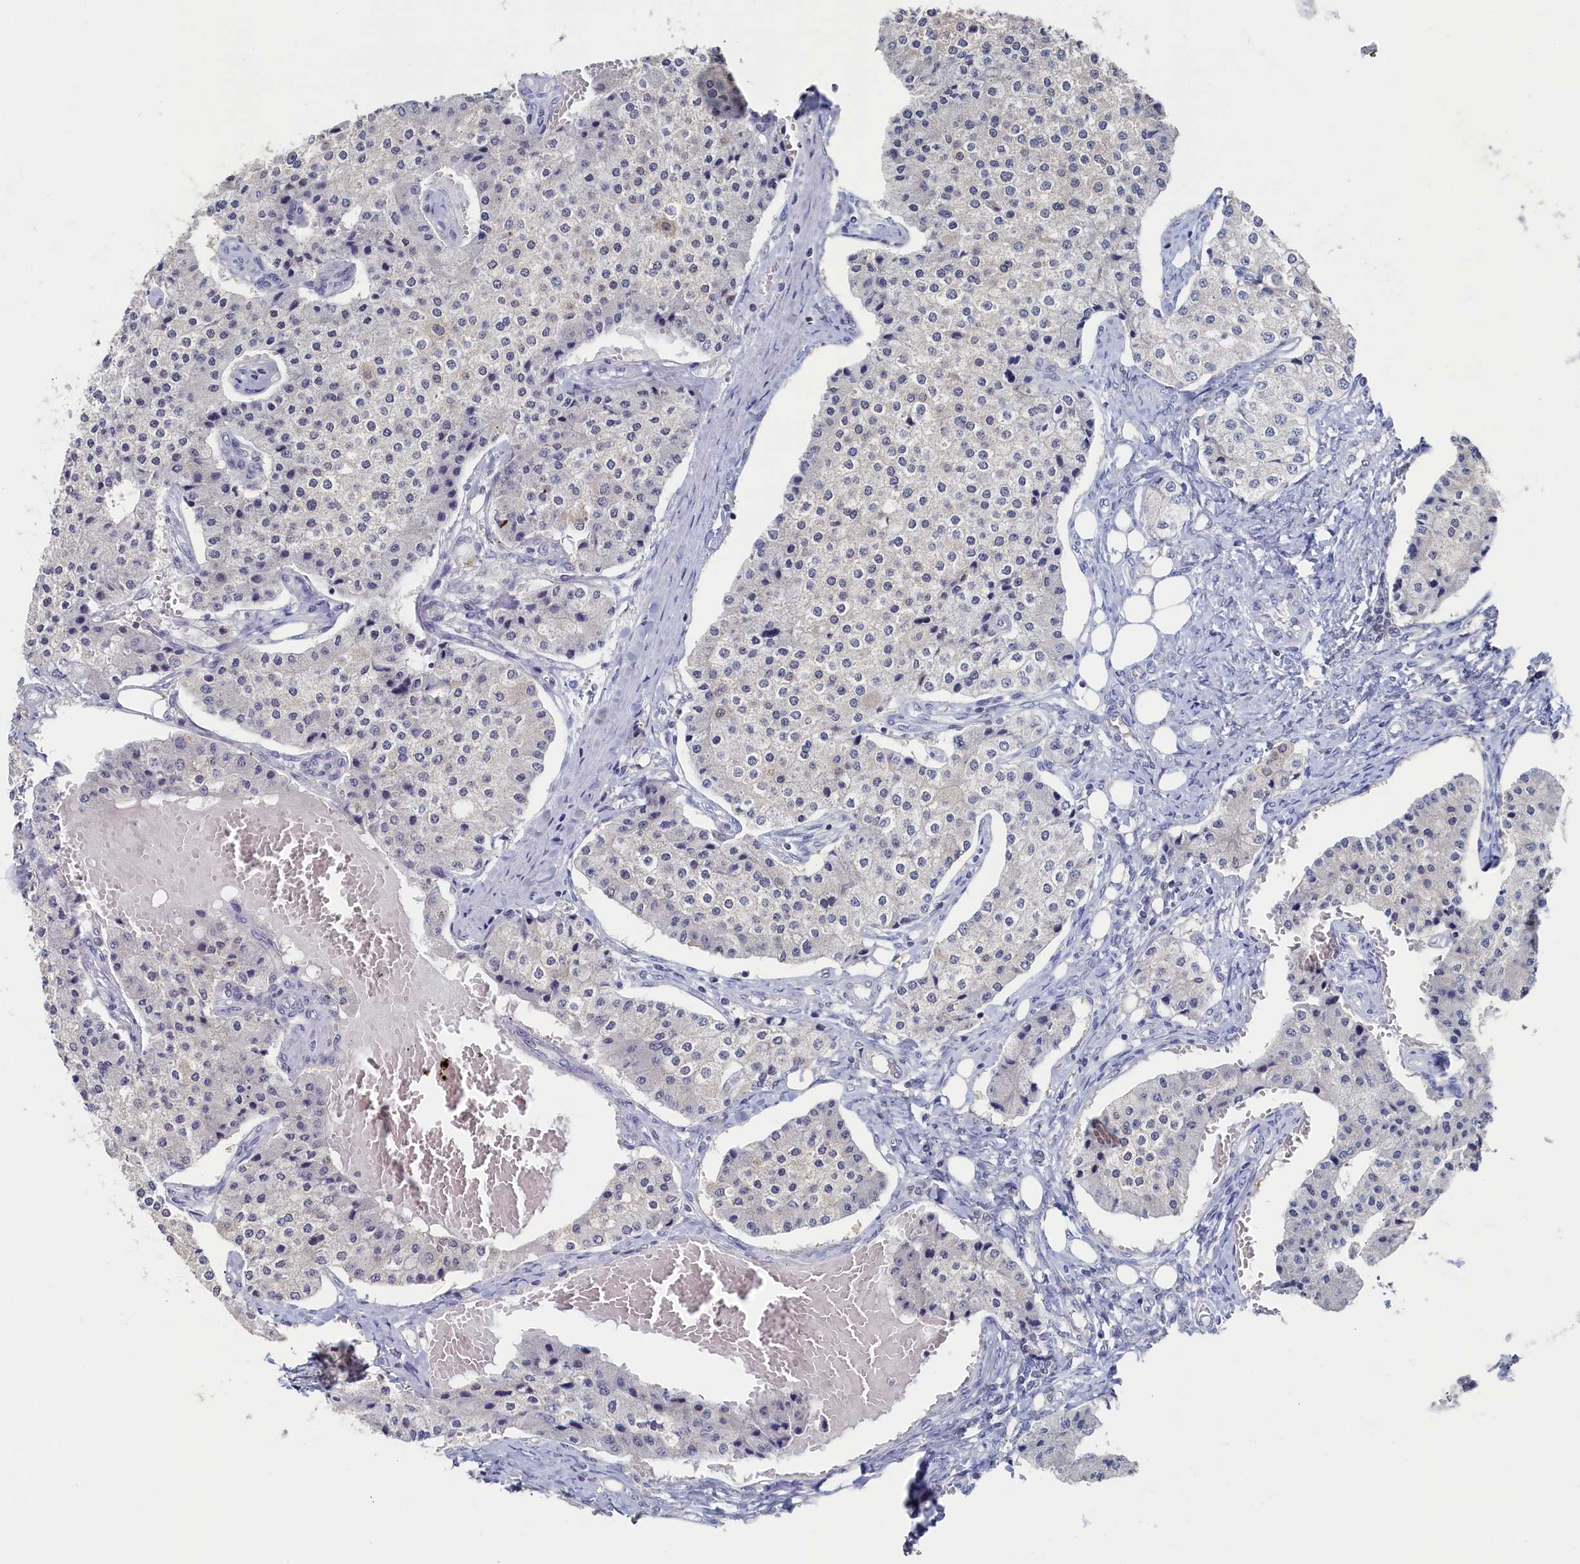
{"staining": {"intensity": "negative", "quantity": "none", "location": "none"}, "tissue": "carcinoid", "cell_type": "Tumor cells", "image_type": "cancer", "snomed": [{"axis": "morphology", "description": "Carcinoid, malignant, NOS"}, {"axis": "topography", "description": "Colon"}], "caption": "This is an immunohistochemistry (IHC) image of human malignant carcinoid. There is no expression in tumor cells.", "gene": "C11orf54", "patient": {"sex": "female", "age": 52}}